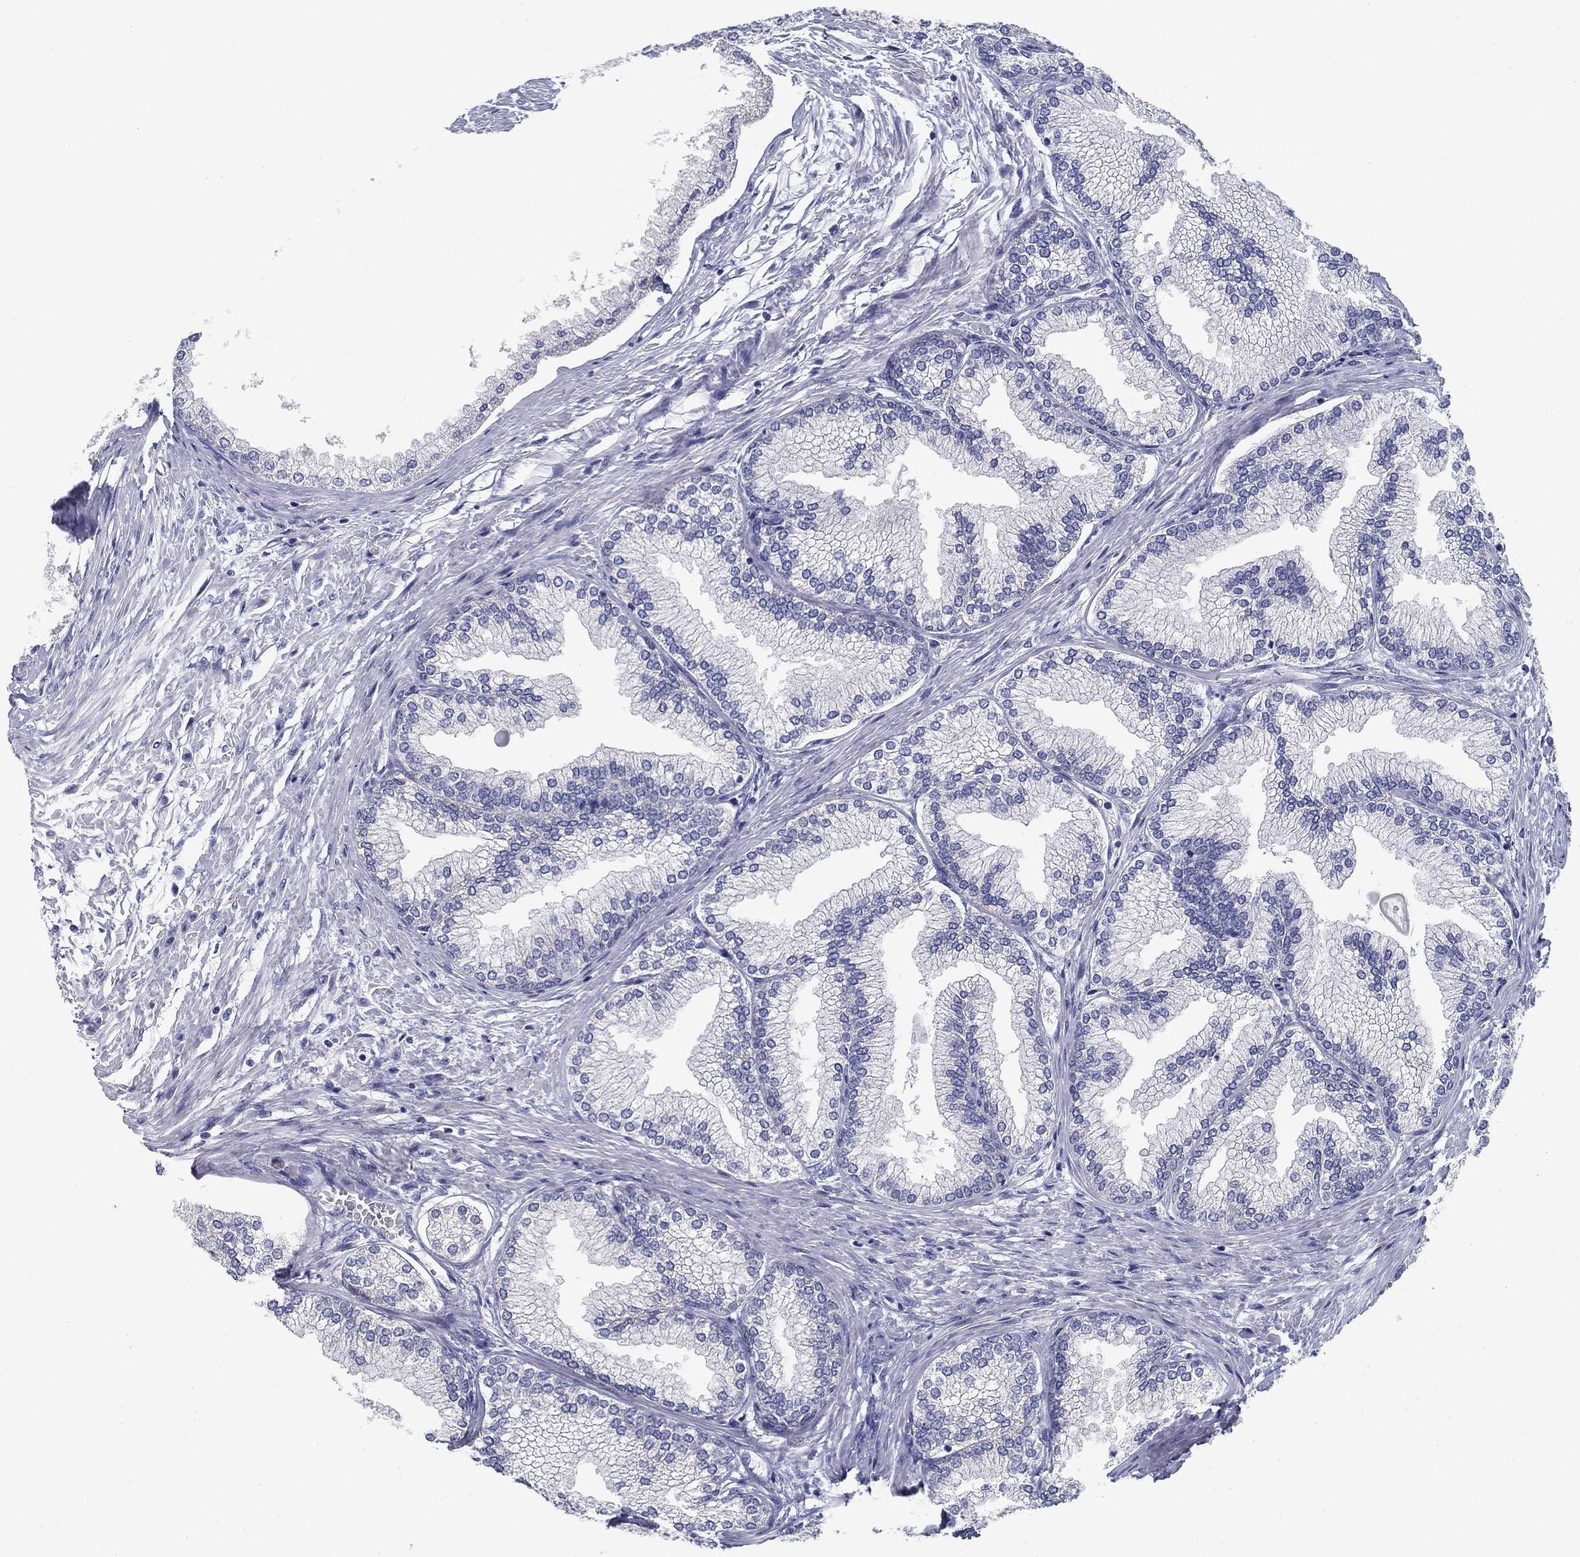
{"staining": {"intensity": "moderate", "quantity": "25%-75%", "location": "cytoplasmic/membranous"}, "tissue": "prostate", "cell_type": "Glandular cells", "image_type": "normal", "snomed": [{"axis": "morphology", "description": "Normal tissue, NOS"}, {"axis": "topography", "description": "Prostate"}], "caption": "The micrograph reveals staining of unremarkable prostate, revealing moderate cytoplasmic/membranous protein expression (brown color) within glandular cells.", "gene": "FXR1", "patient": {"sex": "male", "age": 72}}